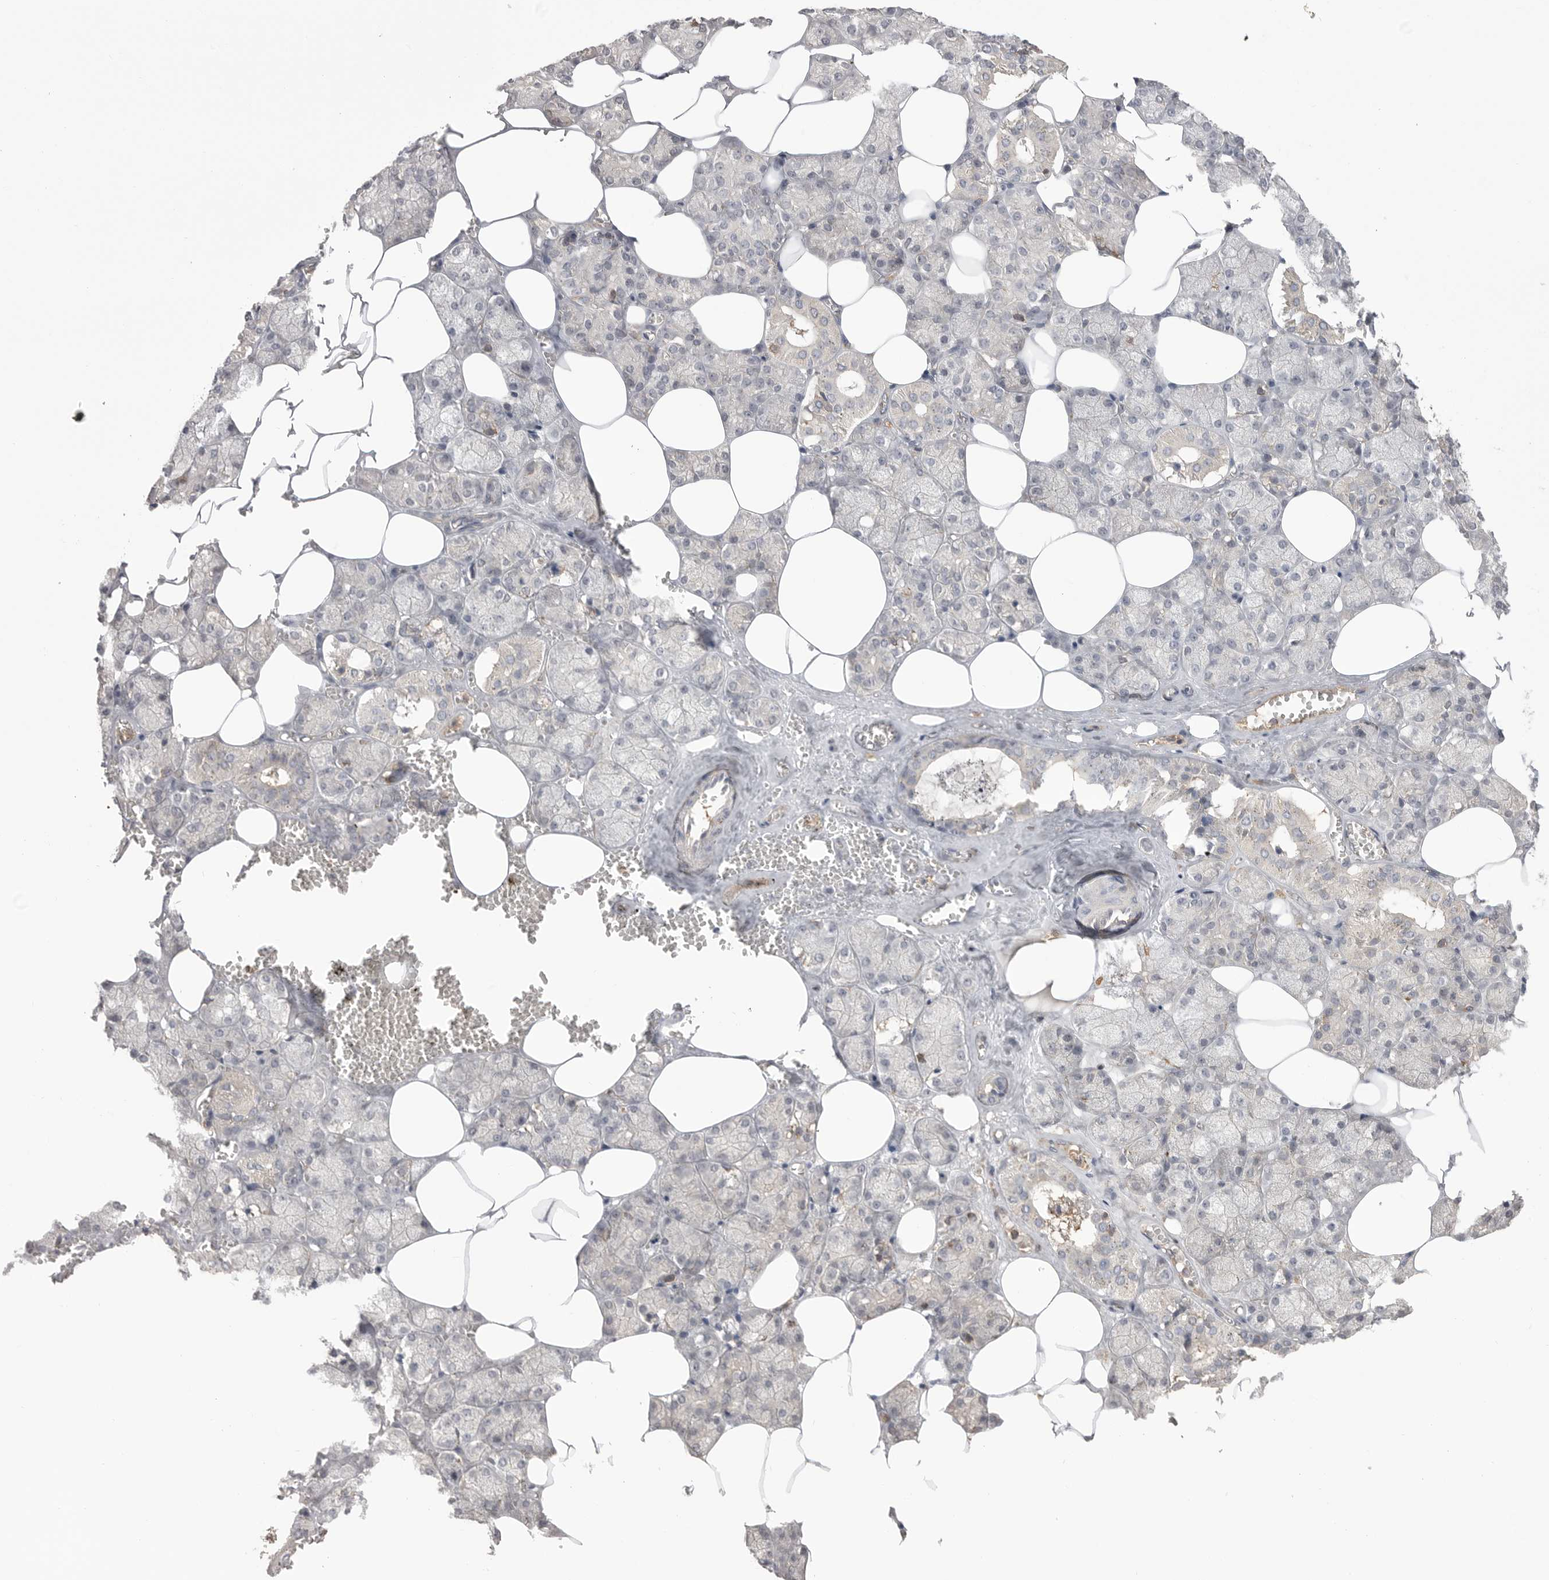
{"staining": {"intensity": "weak", "quantity": "<25%", "location": "cytoplasmic/membranous"}, "tissue": "salivary gland", "cell_type": "Glandular cells", "image_type": "normal", "snomed": [{"axis": "morphology", "description": "Normal tissue, NOS"}, {"axis": "topography", "description": "Salivary gland"}], "caption": "High magnification brightfield microscopy of benign salivary gland stained with DAB (brown) and counterstained with hematoxylin (blue): glandular cells show no significant staining.", "gene": "TOP2A", "patient": {"sex": "male", "age": 62}}